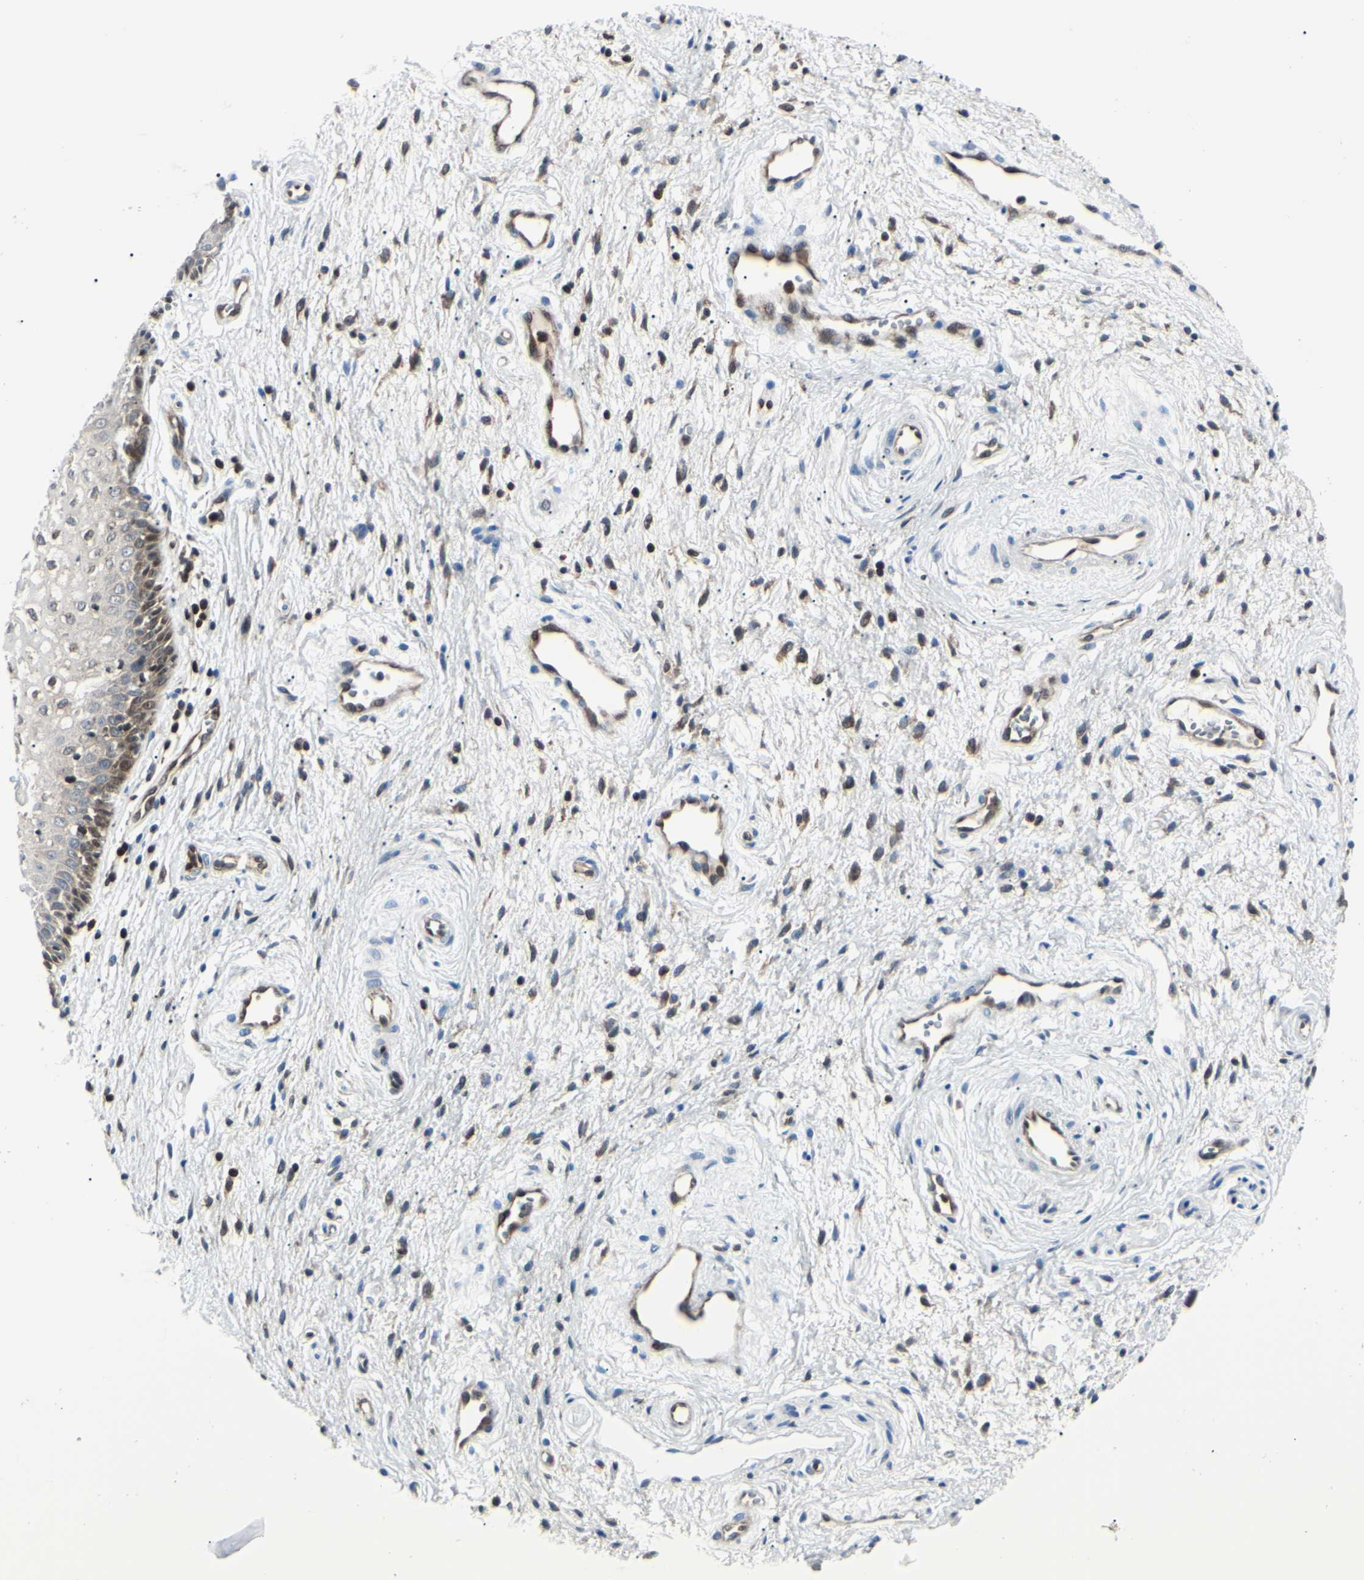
{"staining": {"intensity": "moderate", "quantity": "<25%", "location": "cytoplasmic/membranous,nuclear"}, "tissue": "vagina", "cell_type": "Squamous epithelial cells", "image_type": "normal", "snomed": [{"axis": "morphology", "description": "Normal tissue, NOS"}, {"axis": "topography", "description": "Vagina"}], "caption": "Protein expression analysis of benign human vagina reveals moderate cytoplasmic/membranous,nuclear positivity in about <25% of squamous epithelial cells.", "gene": "PGK1", "patient": {"sex": "female", "age": 34}}